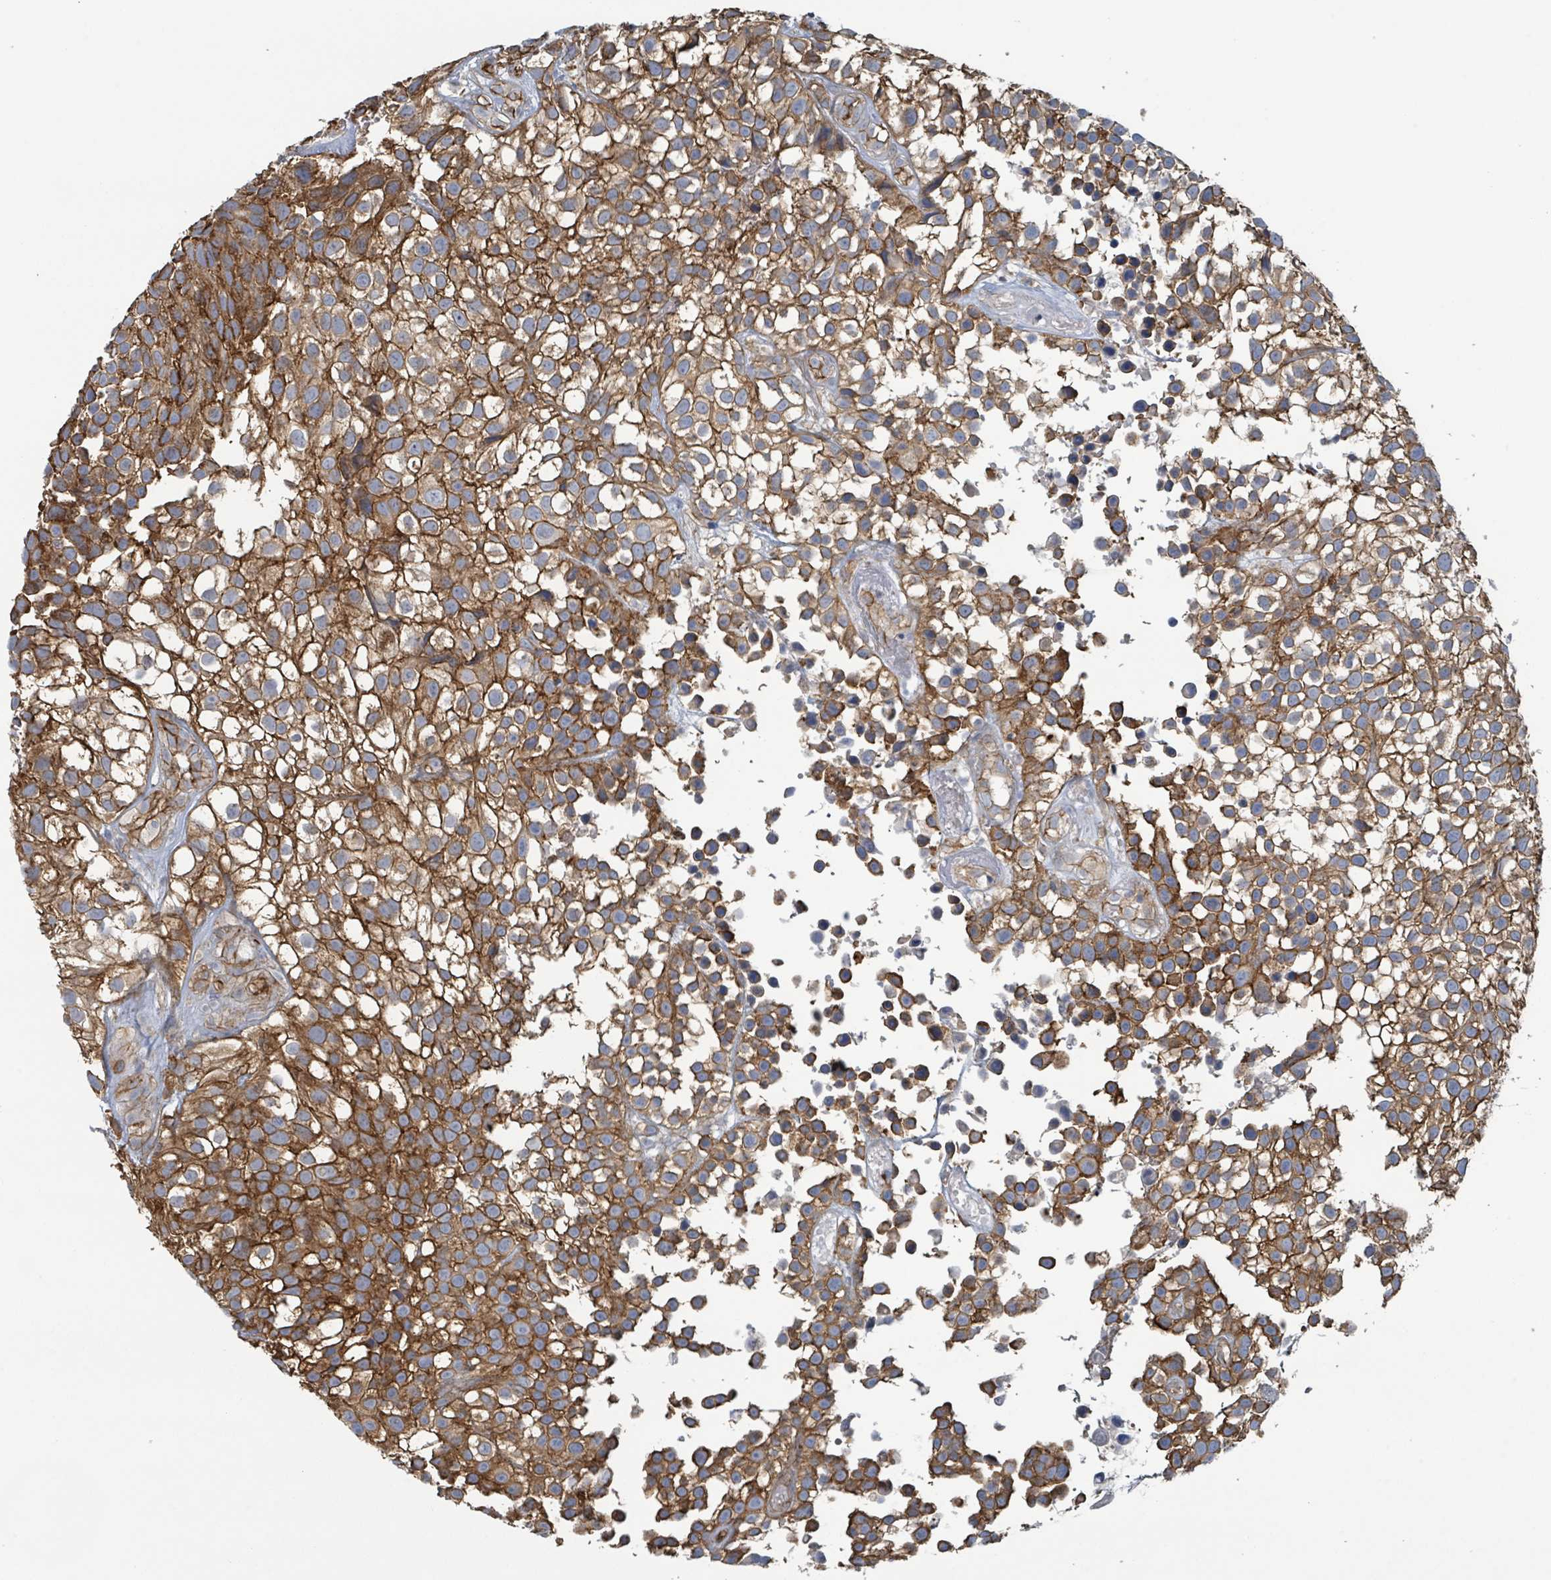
{"staining": {"intensity": "moderate", "quantity": ">75%", "location": "cytoplasmic/membranous"}, "tissue": "urothelial cancer", "cell_type": "Tumor cells", "image_type": "cancer", "snomed": [{"axis": "morphology", "description": "Urothelial carcinoma, High grade"}, {"axis": "topography", "description": "Urinary bladder"}], "caption": "Immunohistochemical staining of human urothelial cancer reveals moderate cytoplasmic/membranous protein positivity in approximately >75% of tumor cells.", "gene": "LDOC1", "patient": {"sex": "male", "age": 56}}